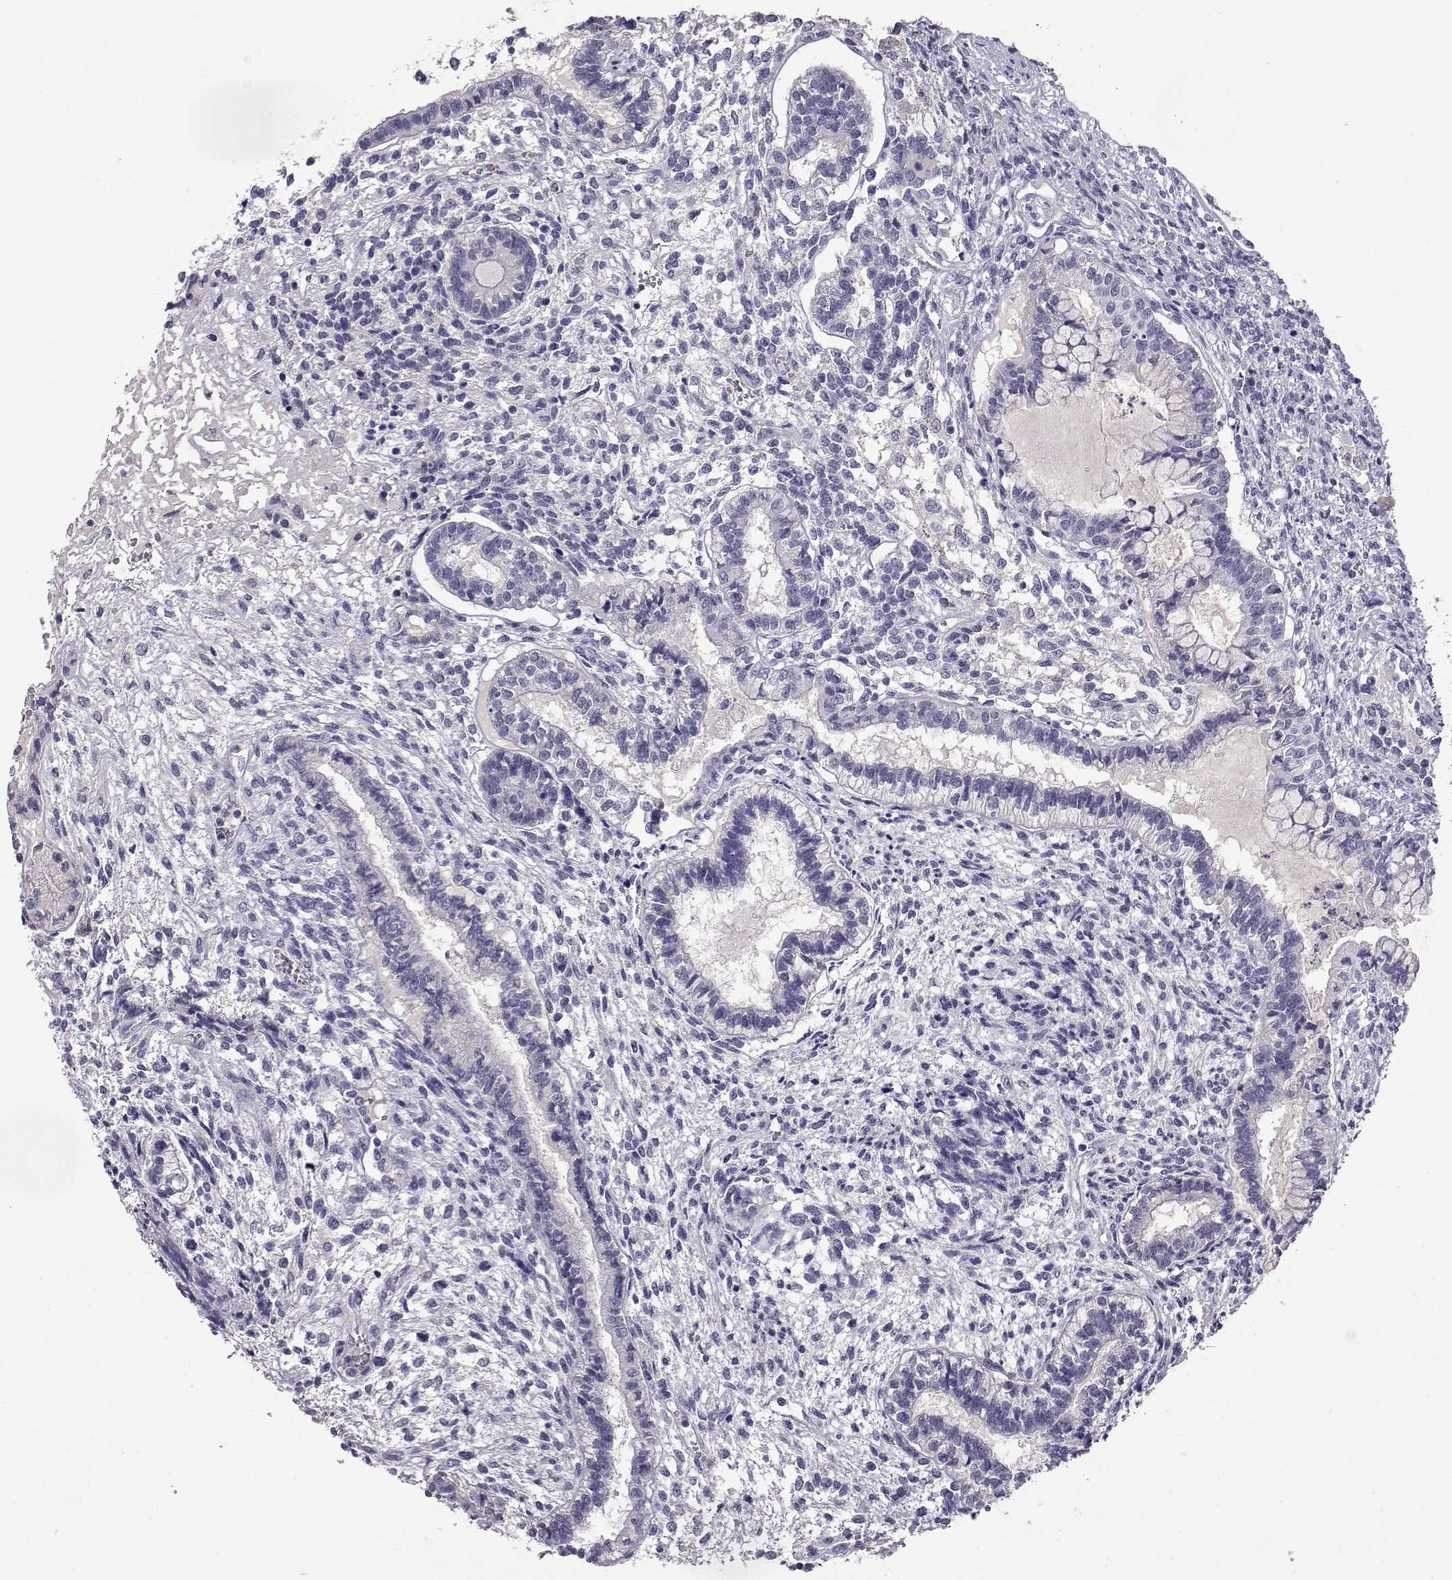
{"staining": {"intensity": "negative", "quantity": "none", "location": "none"}, "tissue": "testis cancer", "cell_type": "Tumor cells", "image_type": "cancer", "snomed": [{"axis": "morphology", "description": "Carcinoma, Embryonal, NOS"}, {"axis": "topography", "description": "Testis"}], "caption": "IHC photomicrograph of embryonal carcinoma (testis) stained for a protein (brown), which reveals no positivity in tumor cells.", "gene": "AKR1B1", "patient": {"sex": "male", "age": 37}}